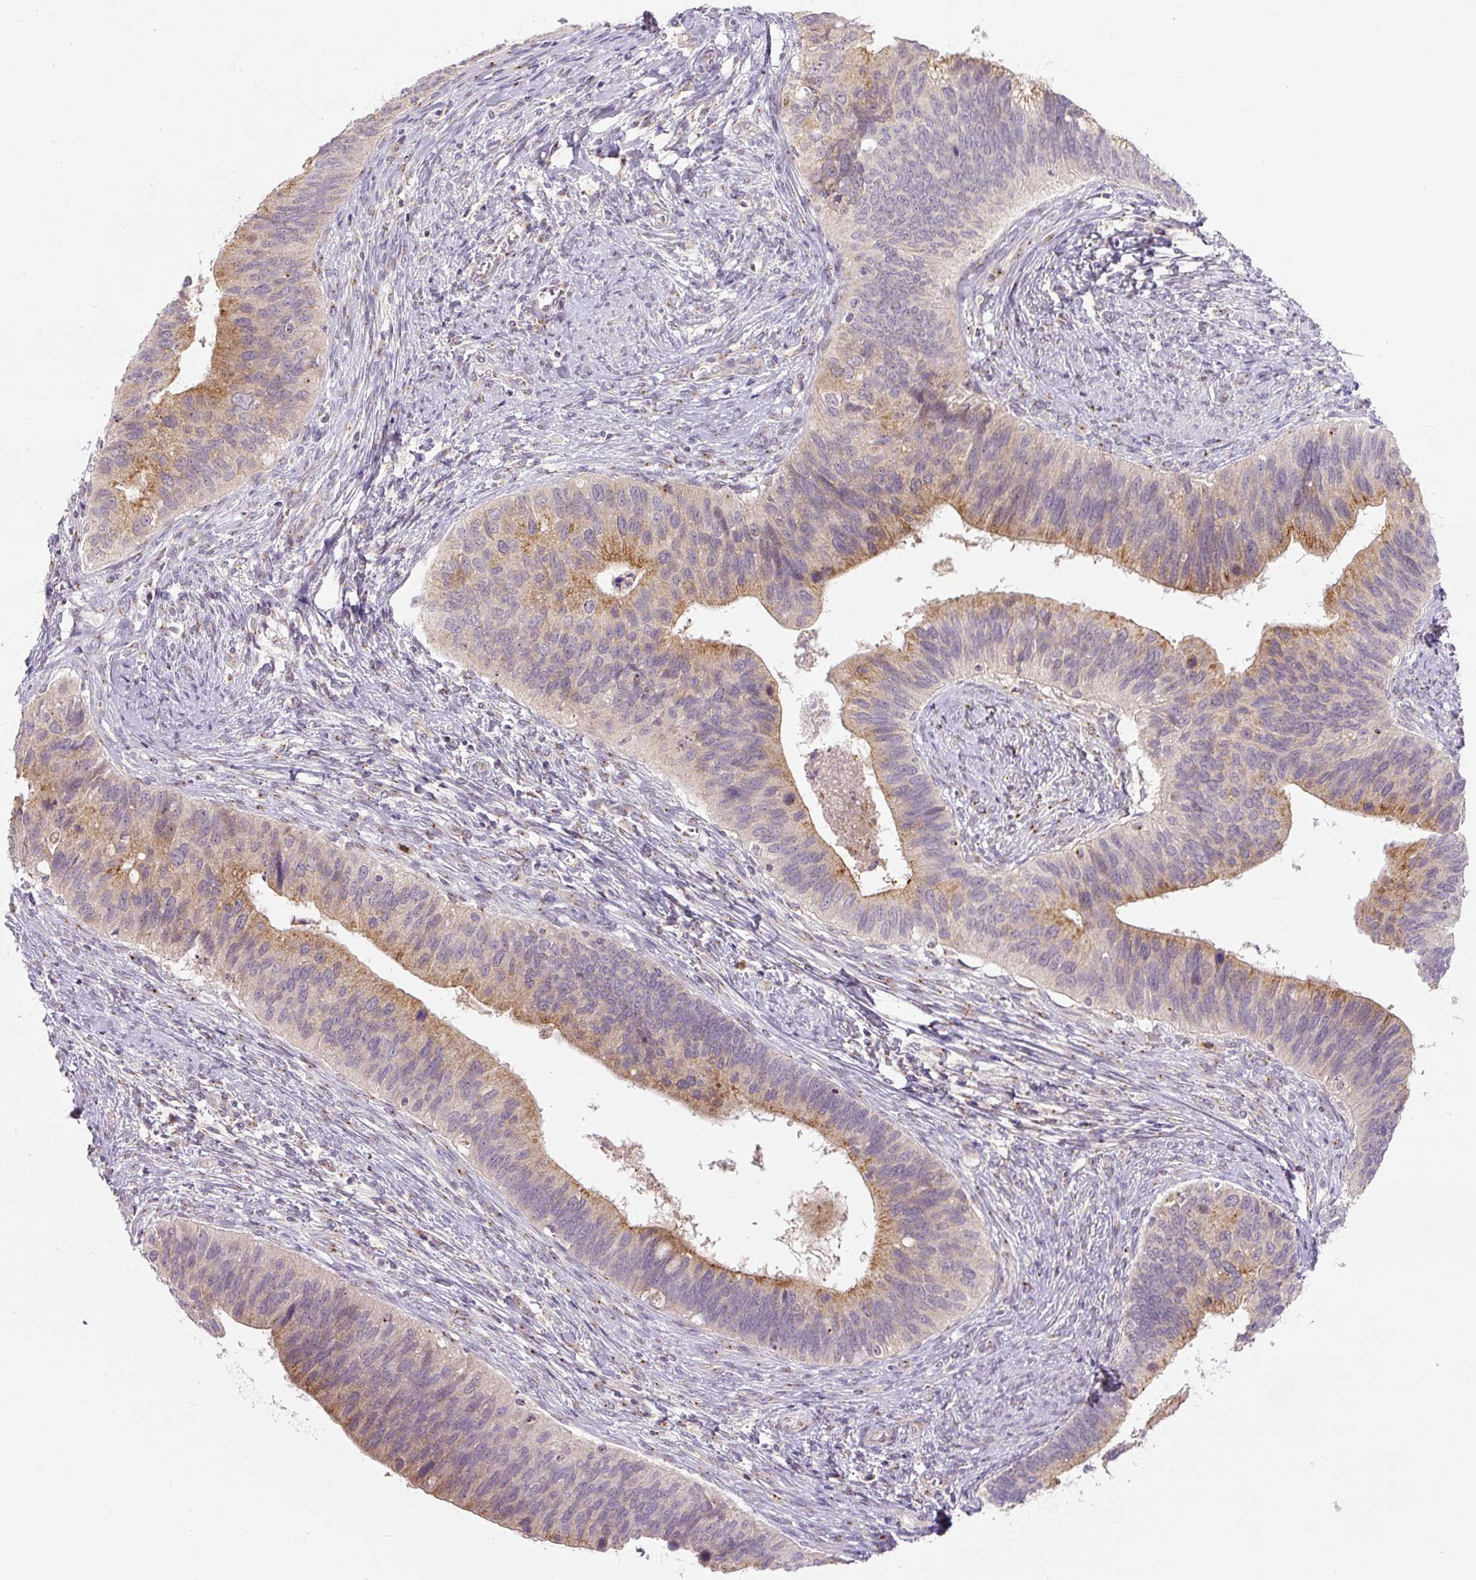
{"staining": {"intensity": "moderate", "quantity": "25%-75%", "location": "cytoplasmic/membranous"}, "tissue": "cervical cancer", "cell_type": "Tumor cells", "image_type": "cancer", "snomed": [{"axis": "morphology", "description": "Adenocarcinoma, NOS"}, {"axis": "topography", "description": "Cervix"}], "caption": "Cervical cancer tissue reveals moderate cytoplasmic/membranous staining in about 25%-75% of tumor cells, visualized by immunohistochemistry. The staining is performed using DAB brown chromogen to label protein expression. The nuclei are counter-stained blue using hematoxylin.", "gene": "PCM1", "patient": {"sex": "female", "age": 42}}